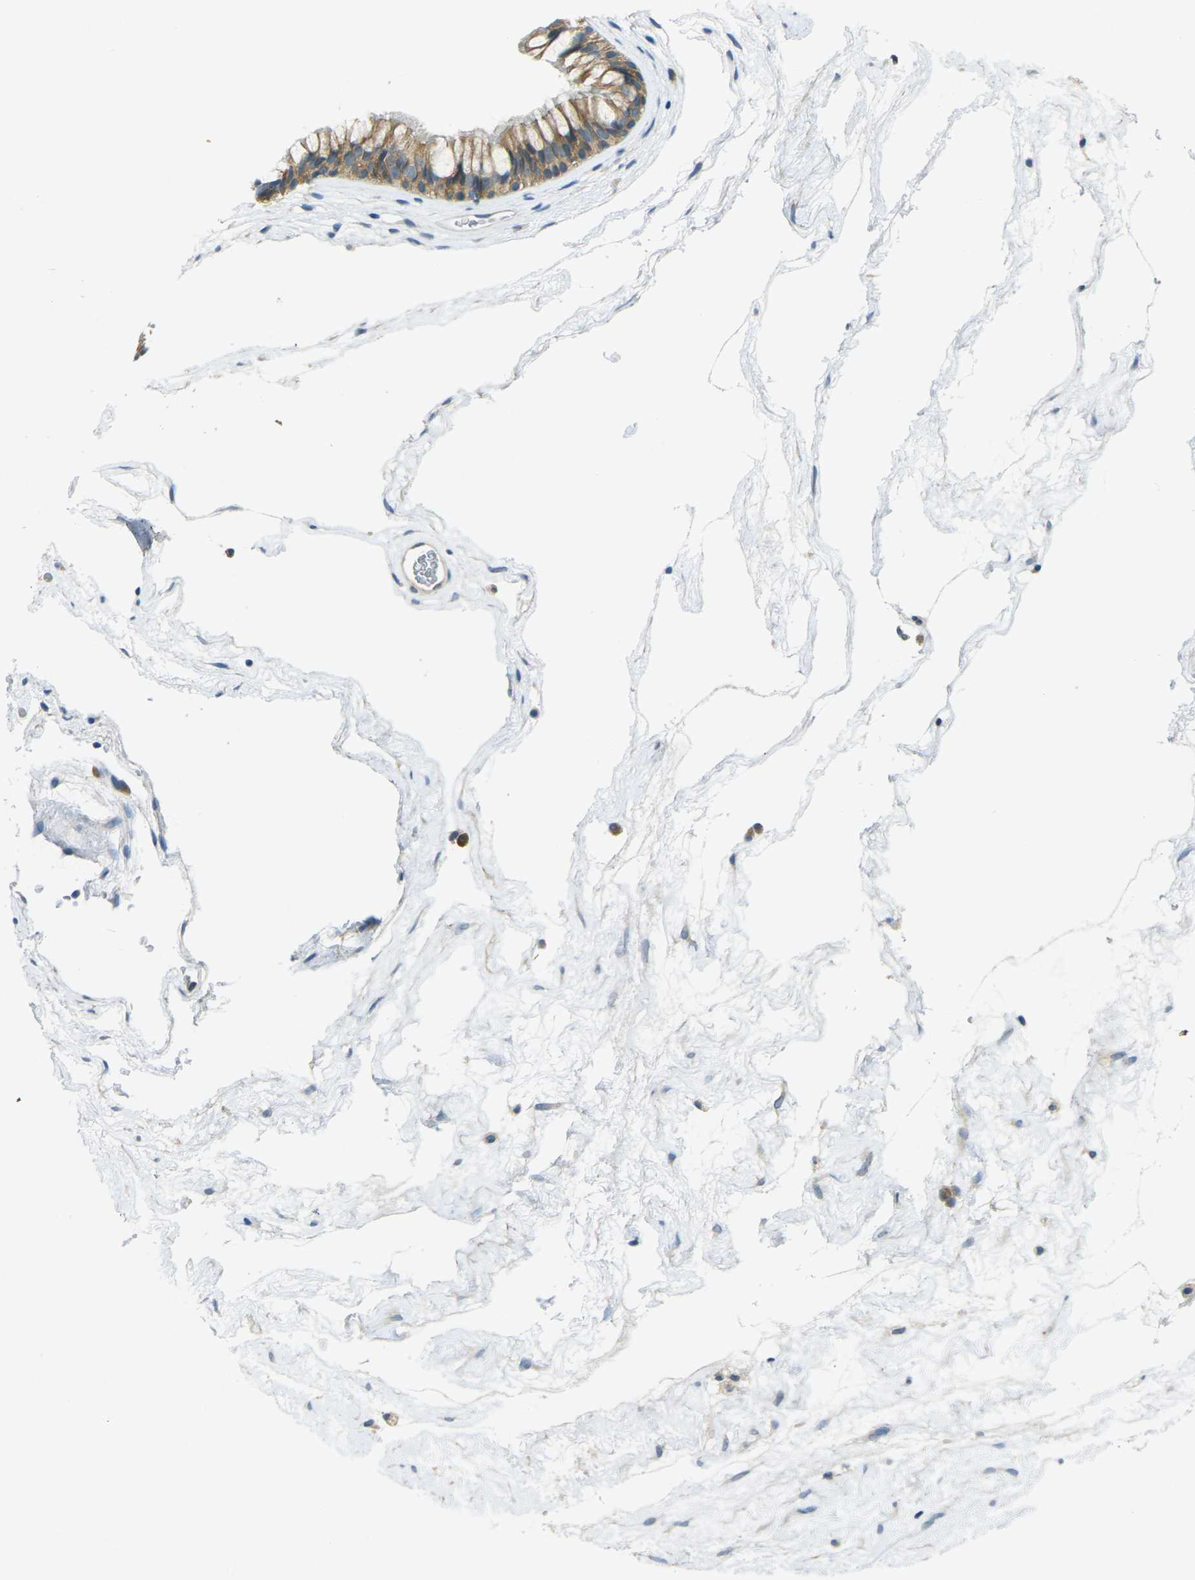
{"staining": {"intensity": "moderate", "quantity": ">75%", "location": "cytoplasmic/membranous"}, "tissue": "nasopharynx", "cell_type": "Respiratory epithelial cells", "image_type": "normal", "snomed": [{"axis": "morphology", "description": "Normal tissue, NOS"}, {"axis": "morphology", "description": "Inflammation, NOS"}, {"axis": "topography", "description": "Nasopharynx"}], "caption": "IHC micrograph of benign human nasopharynx stained for a protein (brown), which demonstrates medium levels of moderate cytoplasmic/membranous expression in approximately >75% of respiratory epithelial cells.", "gene": "RHBDD1", "patient": {"sex": "male", "age": 48}}